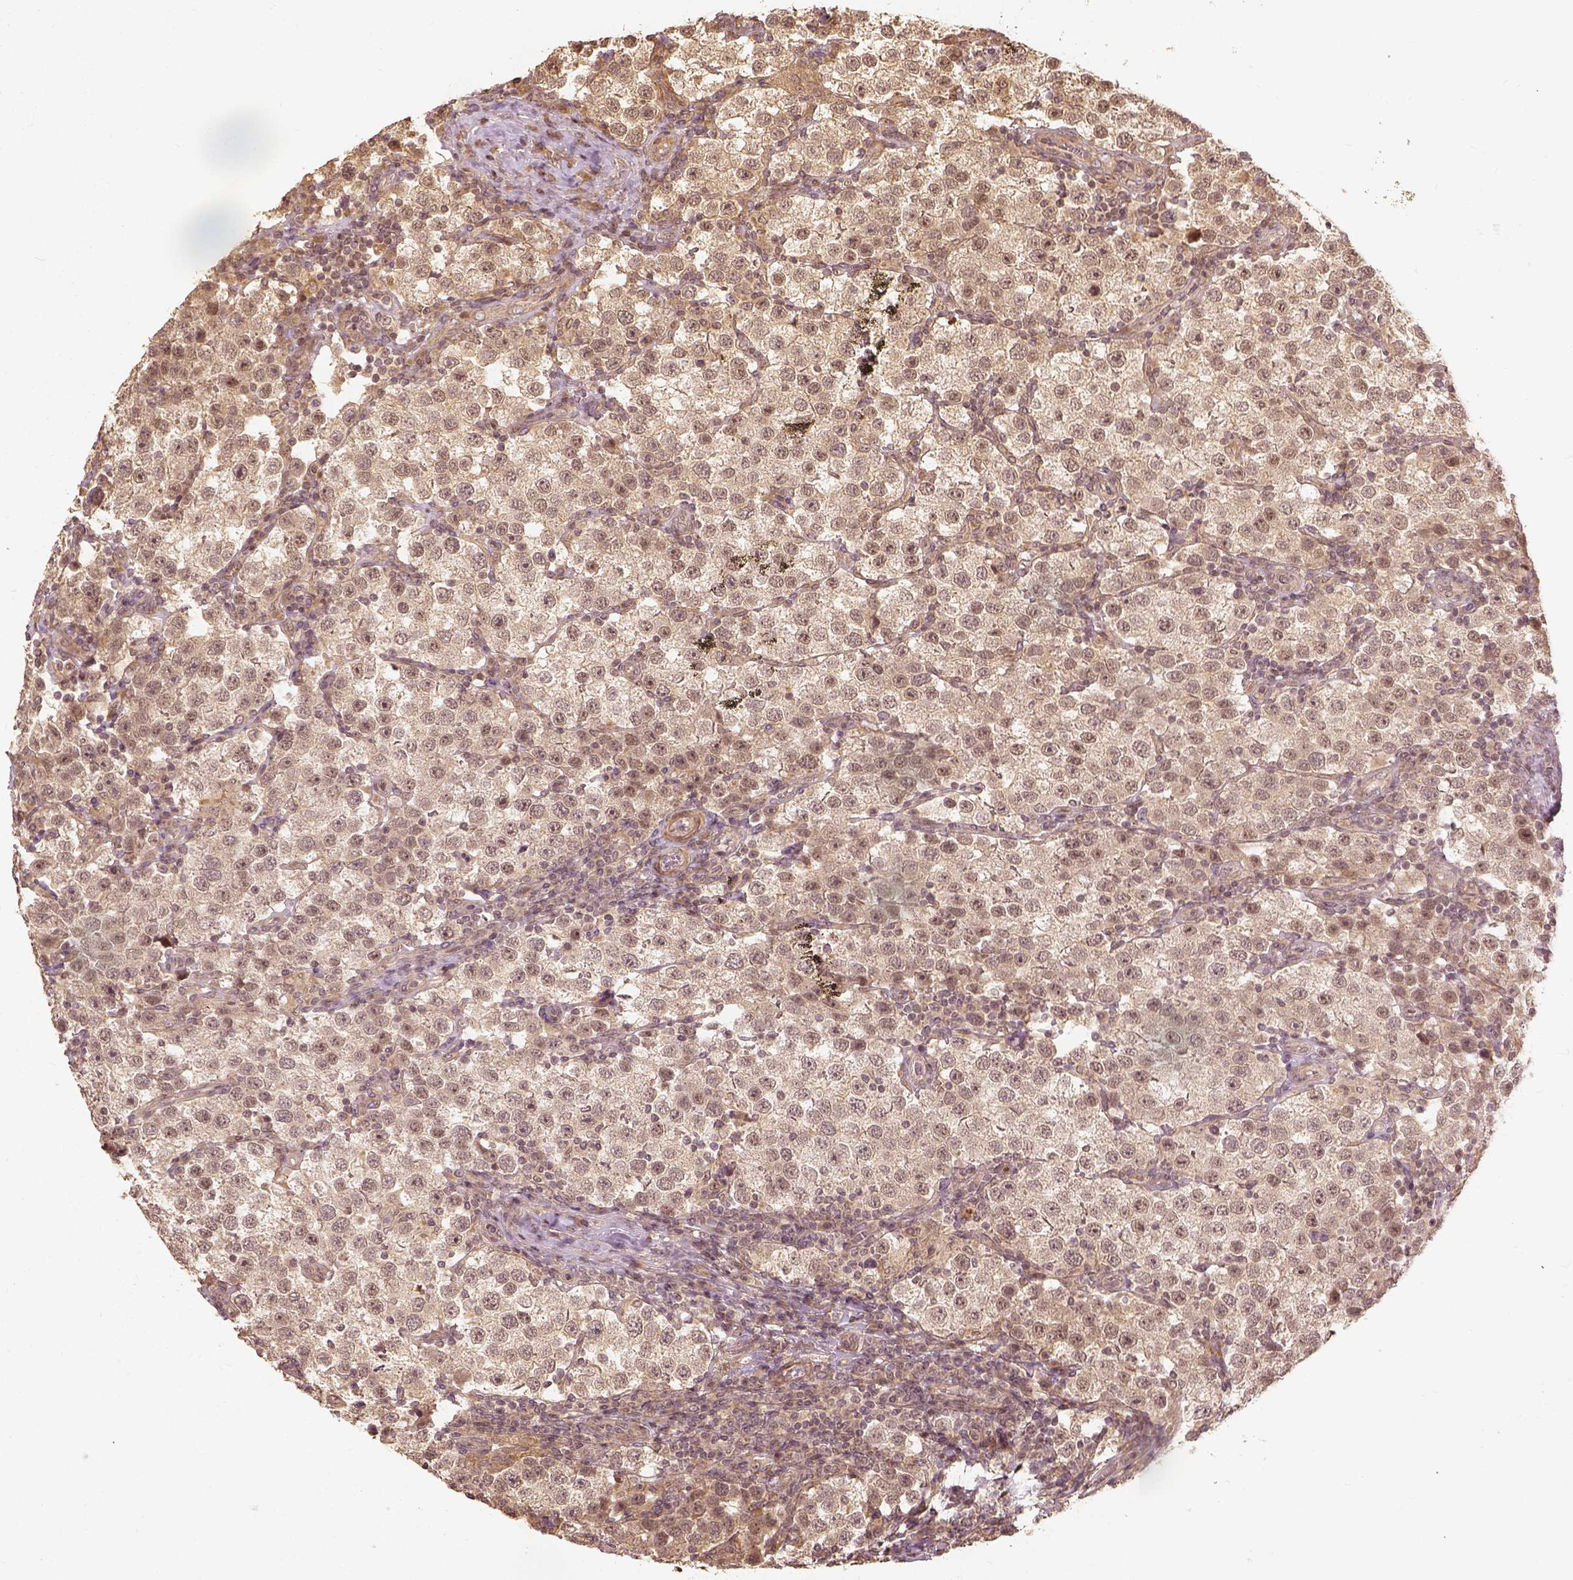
{"staining": {"intensity": "weak", "quantity": "25%-75%", "location": "cytoplasmic/membranous,nuclear"}, "tissue": "testis cancer", "cell_type": "Tumor cells", "image_type": "cancer", "snomed": [{"axis": "morphology", "description": "Seminoma, NOS"}, {"axis": "topography", "description": "Testis"}], "caption": "High-magnification brightfield microscopy of seminoma (testis) stained with DAB (3,3'-diaminobenzidine) (brown) and counterstained with hematoxylin (blue). tumor cells exhibit weak cytoplasmic/membranous and nuclear positivity is present in about25%-75% of cells.", "gene": "VEGFA", "patient": {"sex": "male", "age": 37}}